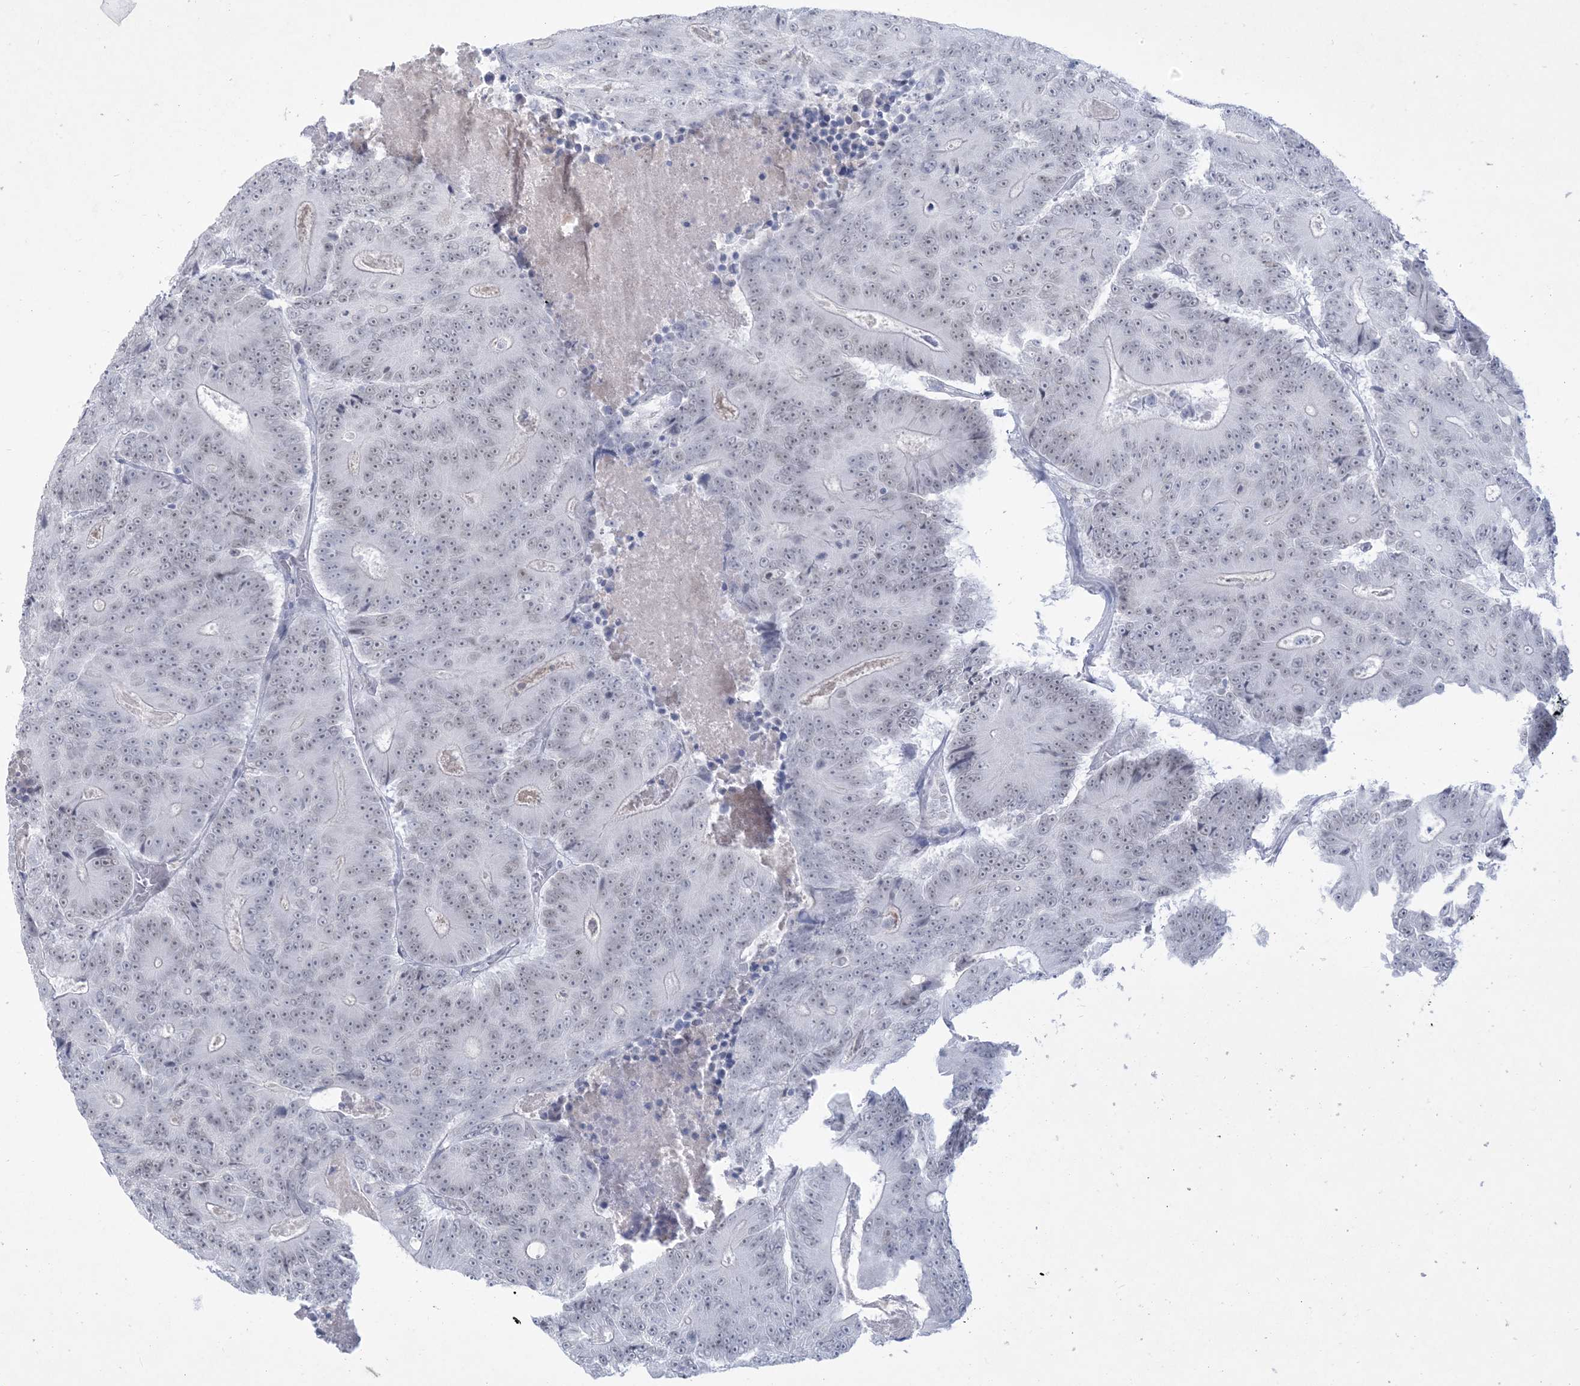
{"staining": {"intensity": "negative", "quantity": "none", "location": "none"}, "tissue": "colorectal cancer", "cell_type": "Tumor cells", "image_type": "cancer", "snomed": [{"axis": "morphology", "description": "Adenocarcinoma, NOS"}, {"axis": "topography", "description": "Colon"}], "caption": "A photomicrograph of human adenocarcinoma (colorectal) is negative for staining in tumor cells.", "gene": "HOMEZ", "patient": {"sex": "male", "age": 83}}